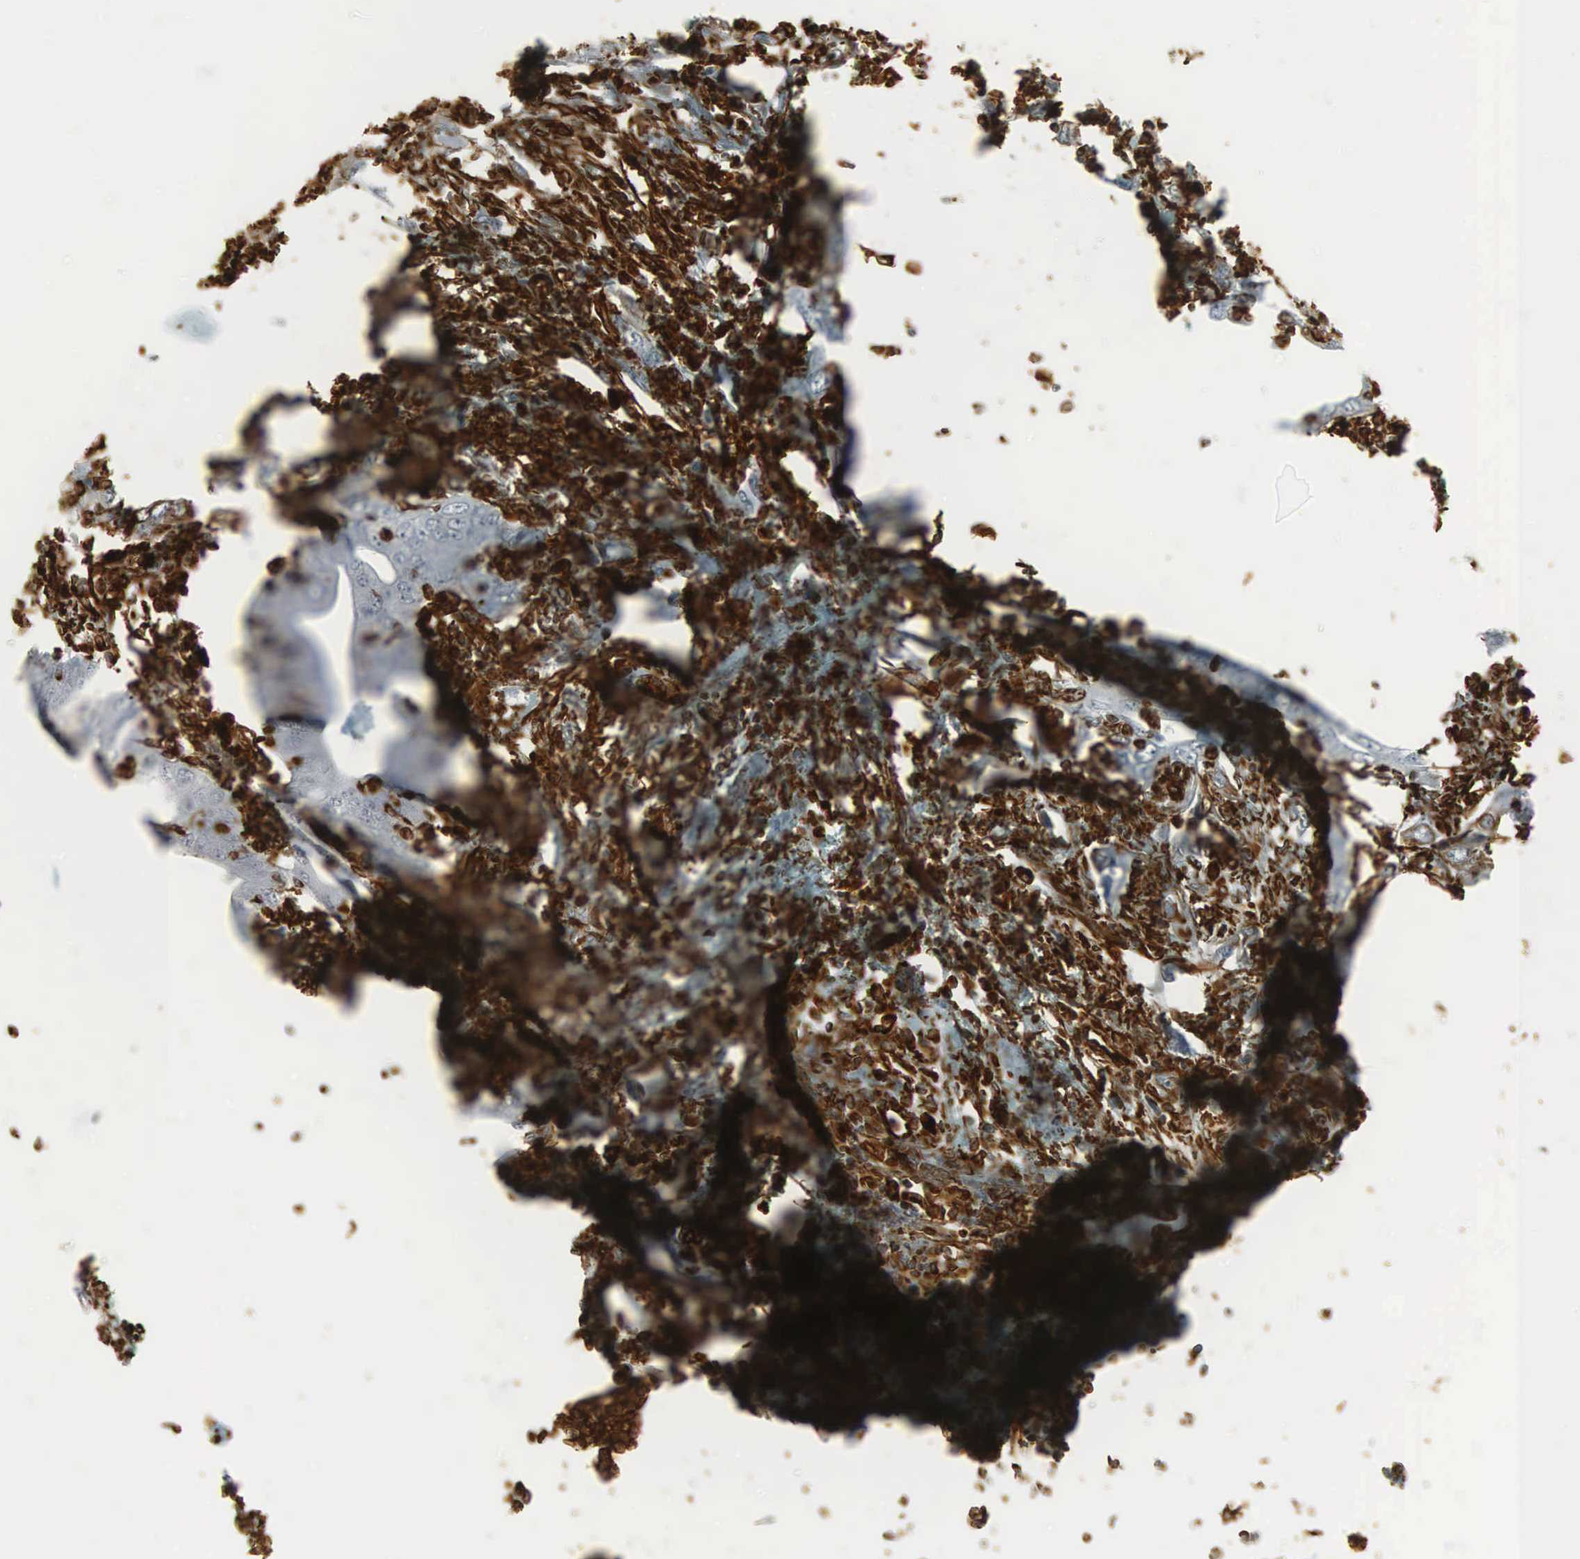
{"staining": {"intensity": "moderate", "quantity": "<25%", "location": "cytoplasmic/membranous,nuclear"}, "tissue": "cervical cancer", "cell_type": "Tumor cells", "image_type": "cancer", "snomed": [{"axis": "morphology", "description": "Normal tissue, NOS"}, {"axis": "morphology", "description": "Adenocarcinoma, NOS"}, {"axis": "topography", "description": "Cervix"}], "caption": "This photomicrograph reveals IHC staining of adenocarcinoma (cervical), with low moderate cytoplasmic/membranous and nuclear staining in approximately <25% of tumor cells.", "gene": "VIM", "patient": {"sex": "female", "age": 34}}